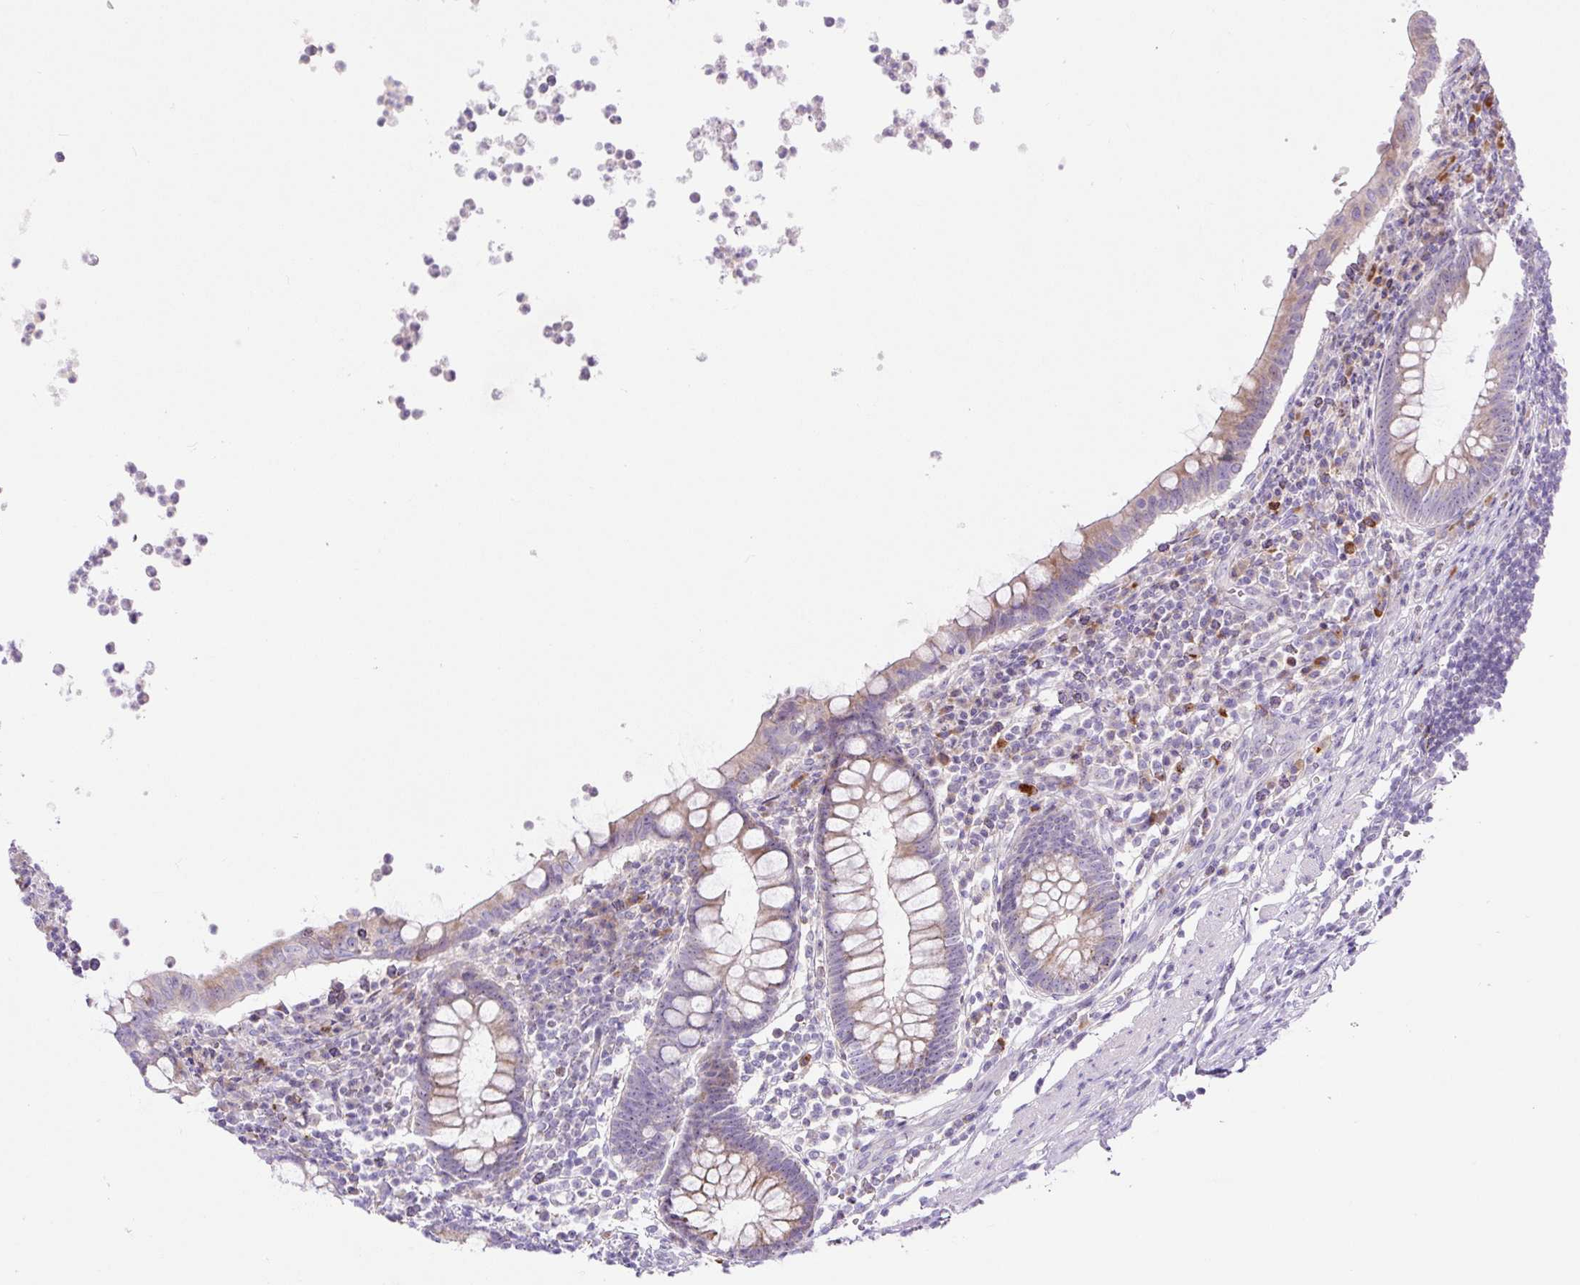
{"staining": {"intensity": "moderate", "quantity": "25%-75%", "location": "cytoplasmic/membranous"}, "tissue": "appendix", "cell_type": "Glandular cells", "image_type": "normal", "snomed": [{"axis": "morphology", "description": "Normal tissue, NOS"}, {"axis": "topography", "description": "Appendix"}], "caption": "DAB immunohistochemical staining of unremarkable human appendix exhibits moderate cytoplasmic/membranous protein expression in about 25%-75% of glandular cells.", "gene": "ZNF596", "patient": {"sex": "female", "age": 56}}